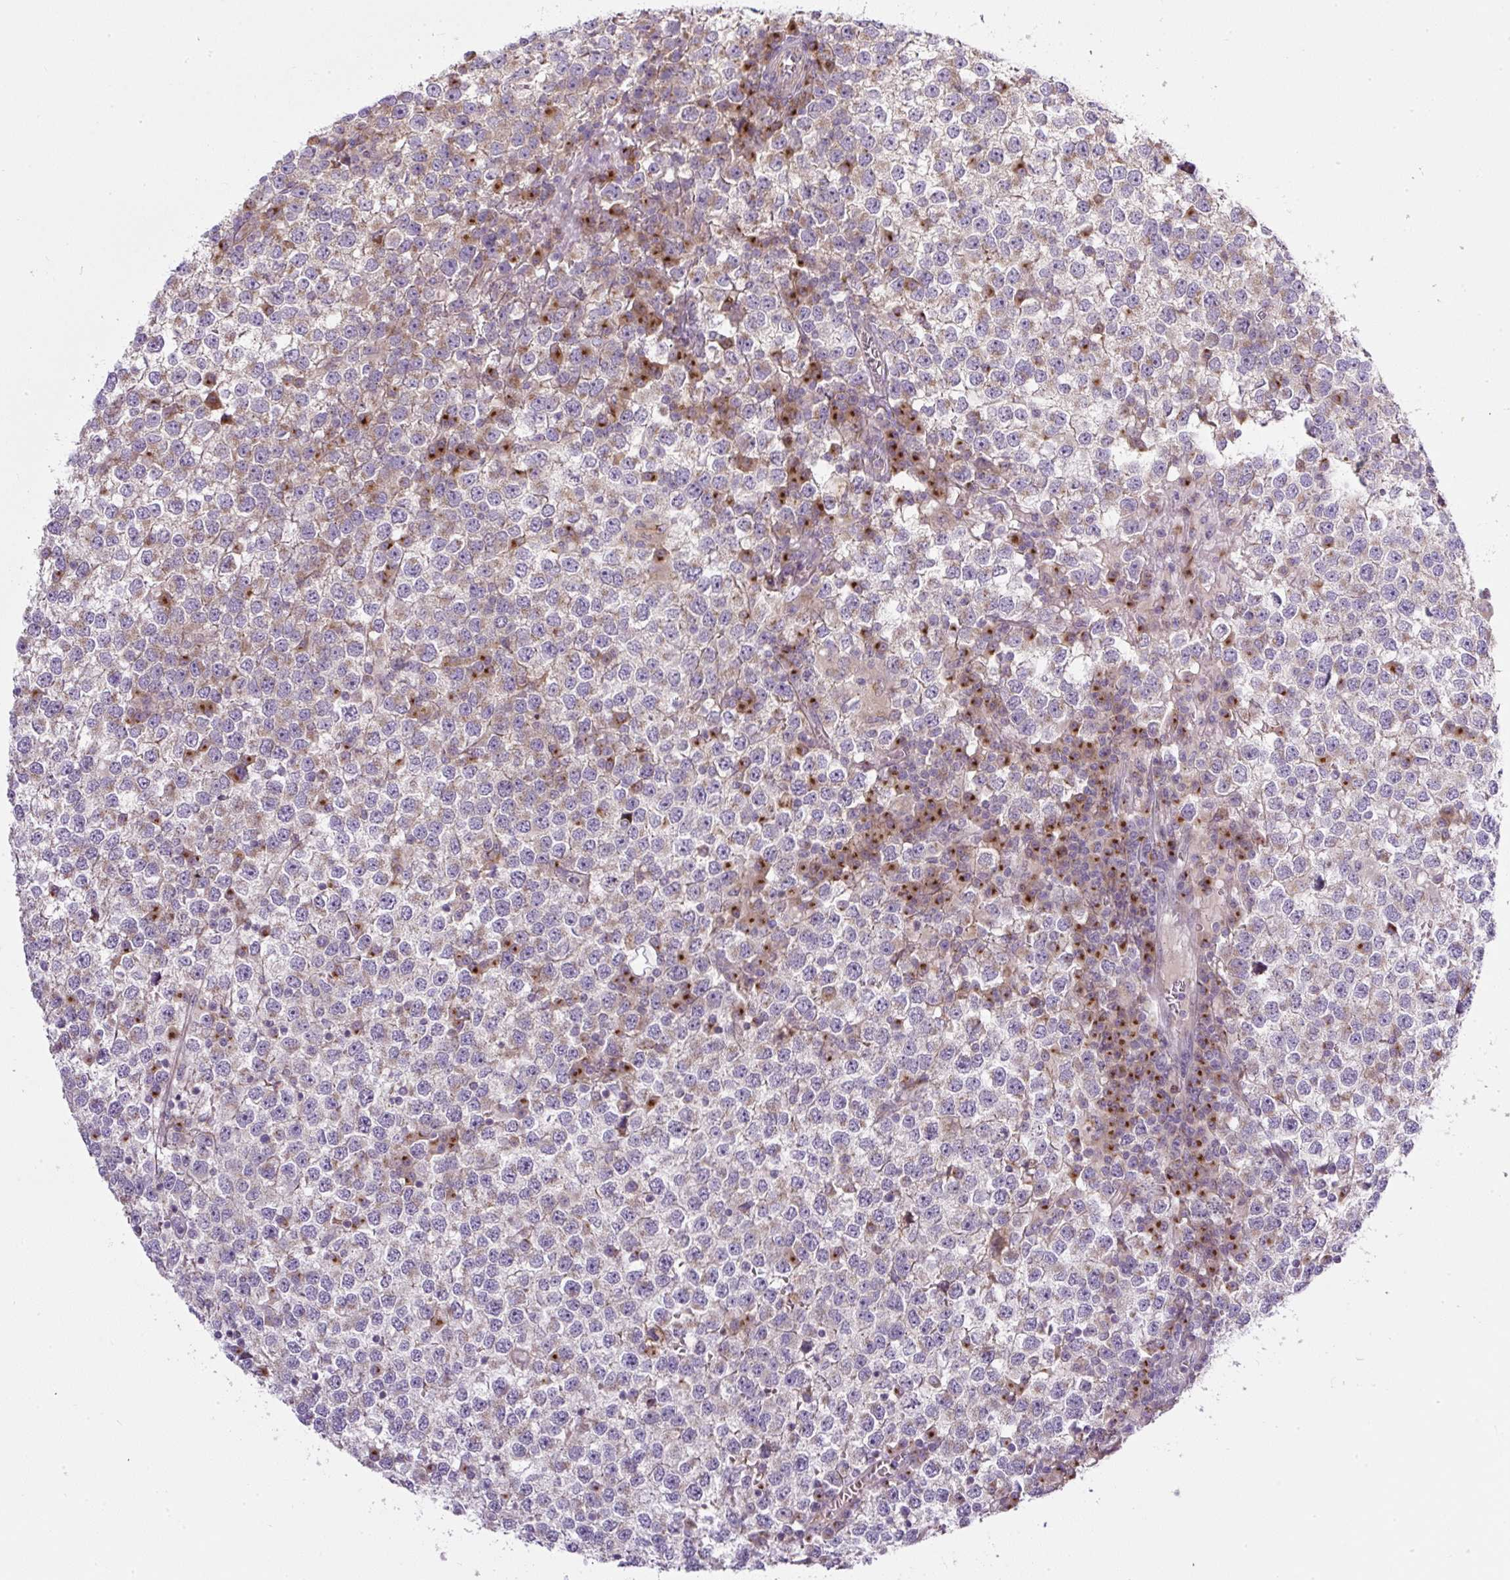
{"staining": {"intensity": "weak", "quantity": "25%-75%", "location": "cytoplasmic/membranous"}, "tissue": "testis cancer", "cell_type": "Tumor cells", "image_type": "cancer", "snomed": [{"axis": "morphology", "description": "Seminoma, NOS"}, {"axis": "topography", "description": "Testis"}], "caption": "IHC photomicrograph of human seminoma (testis) stained for a protein (brown), which displays low levels of weak cytoplasmic/membranous positivity in approximately 25%-75% of tumor cells.", "gene": "MLX", "patient": {"sex": "male", "age": 65}}